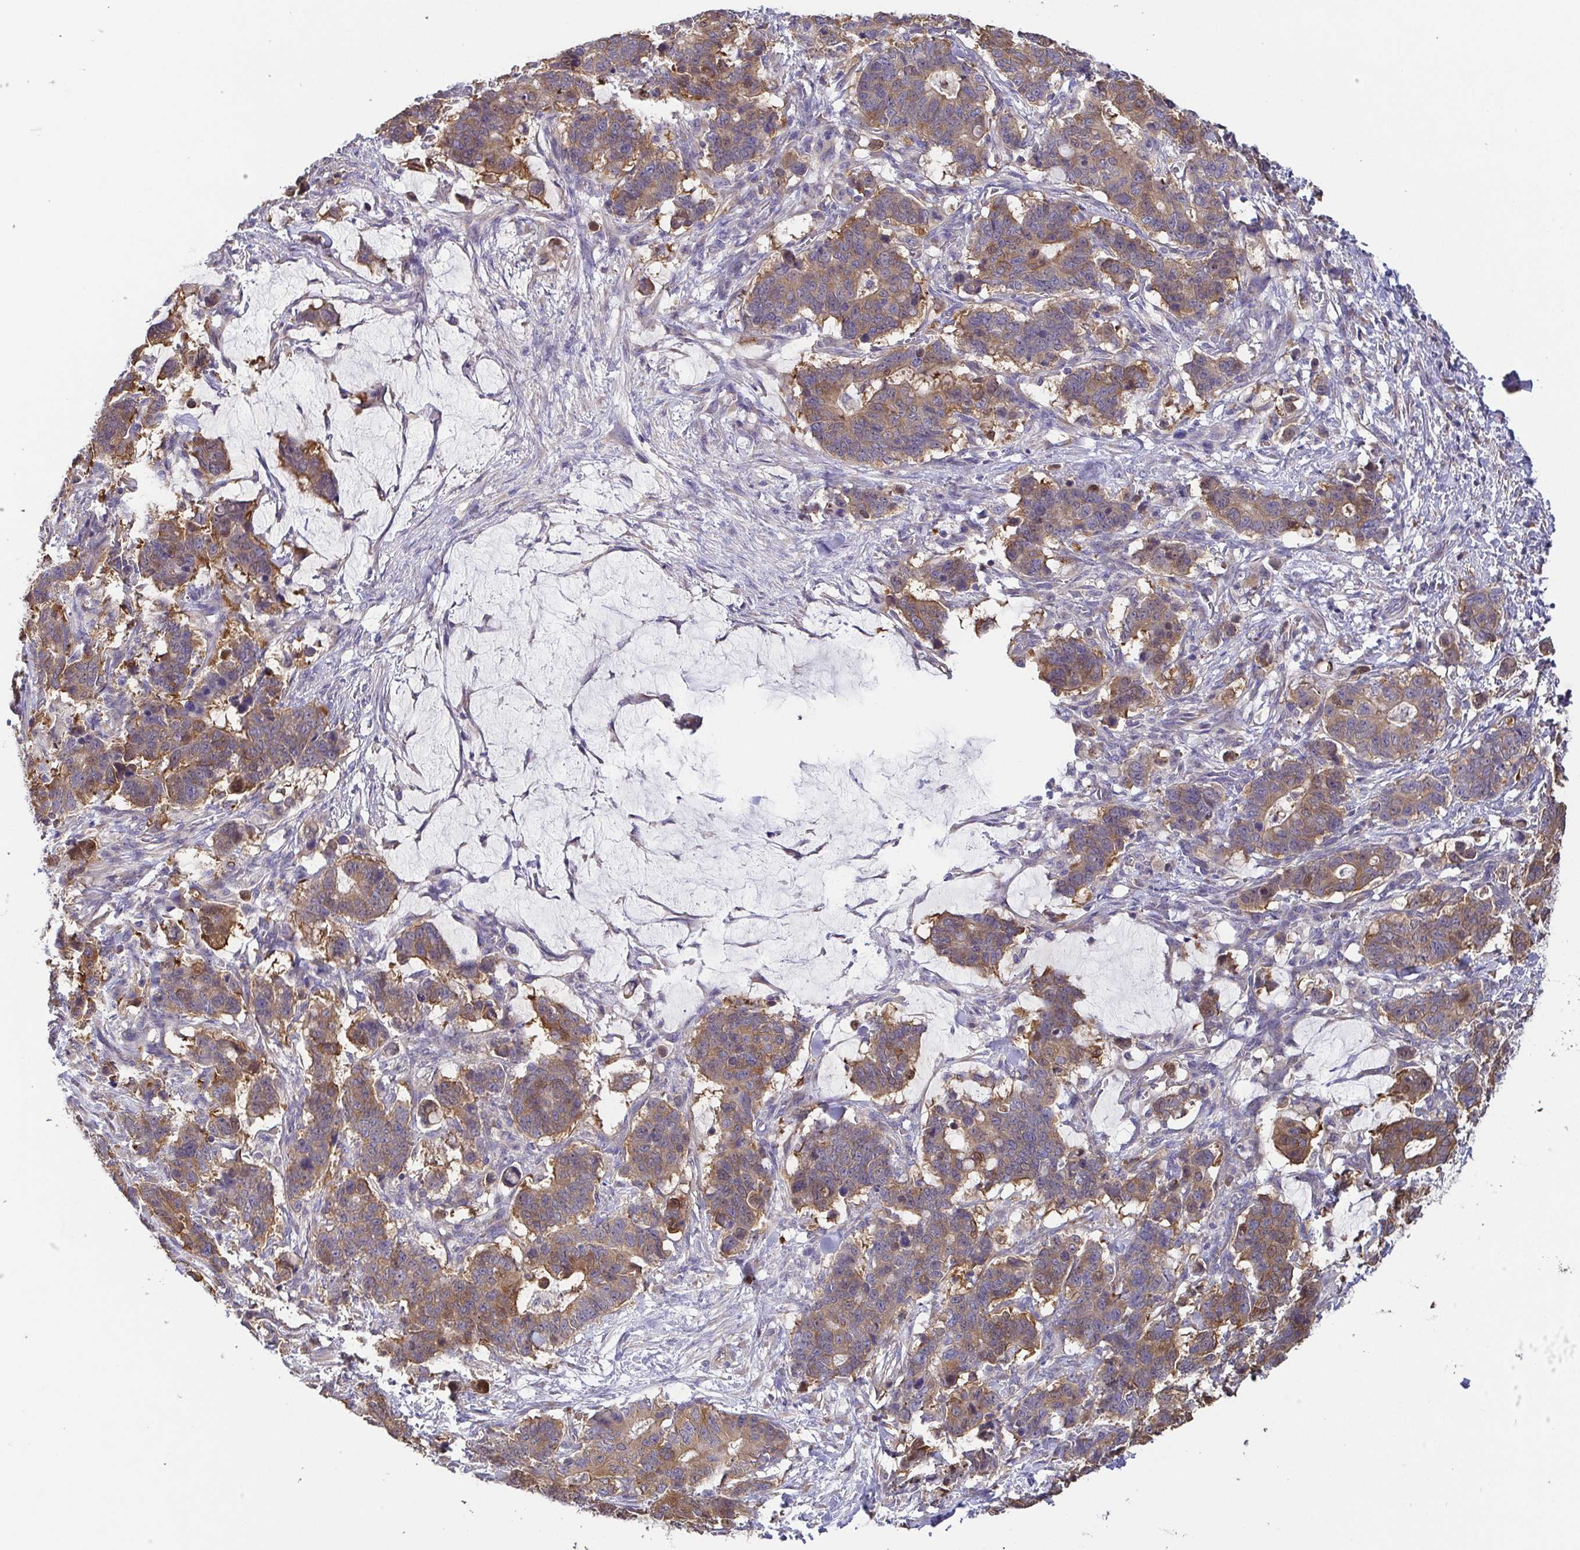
{"staining": {"intensity": "moderate", "quantity": ">75%", "location": "cytoplasmic/membranous"}, "tissue": "stomach cancer", "cell_type": "Tumor cells", "image_type": "cancer", "snomed": [{"axis": "morphology", "description": "Normal tissue, NOS"}, {"axis": "morphology", "description": "Adenocarcinoma, NOS"}, {"axis": "topography", "description": "Stomach"}], "caption": "This image reveals immunohistochemistry staining of human stomach cancer, with medium moderate cytoplasmic/membranous staining in about >75% of tumor cells.", "gene": "EIF3D", "patient": {"sex": "female", "age": 64}}